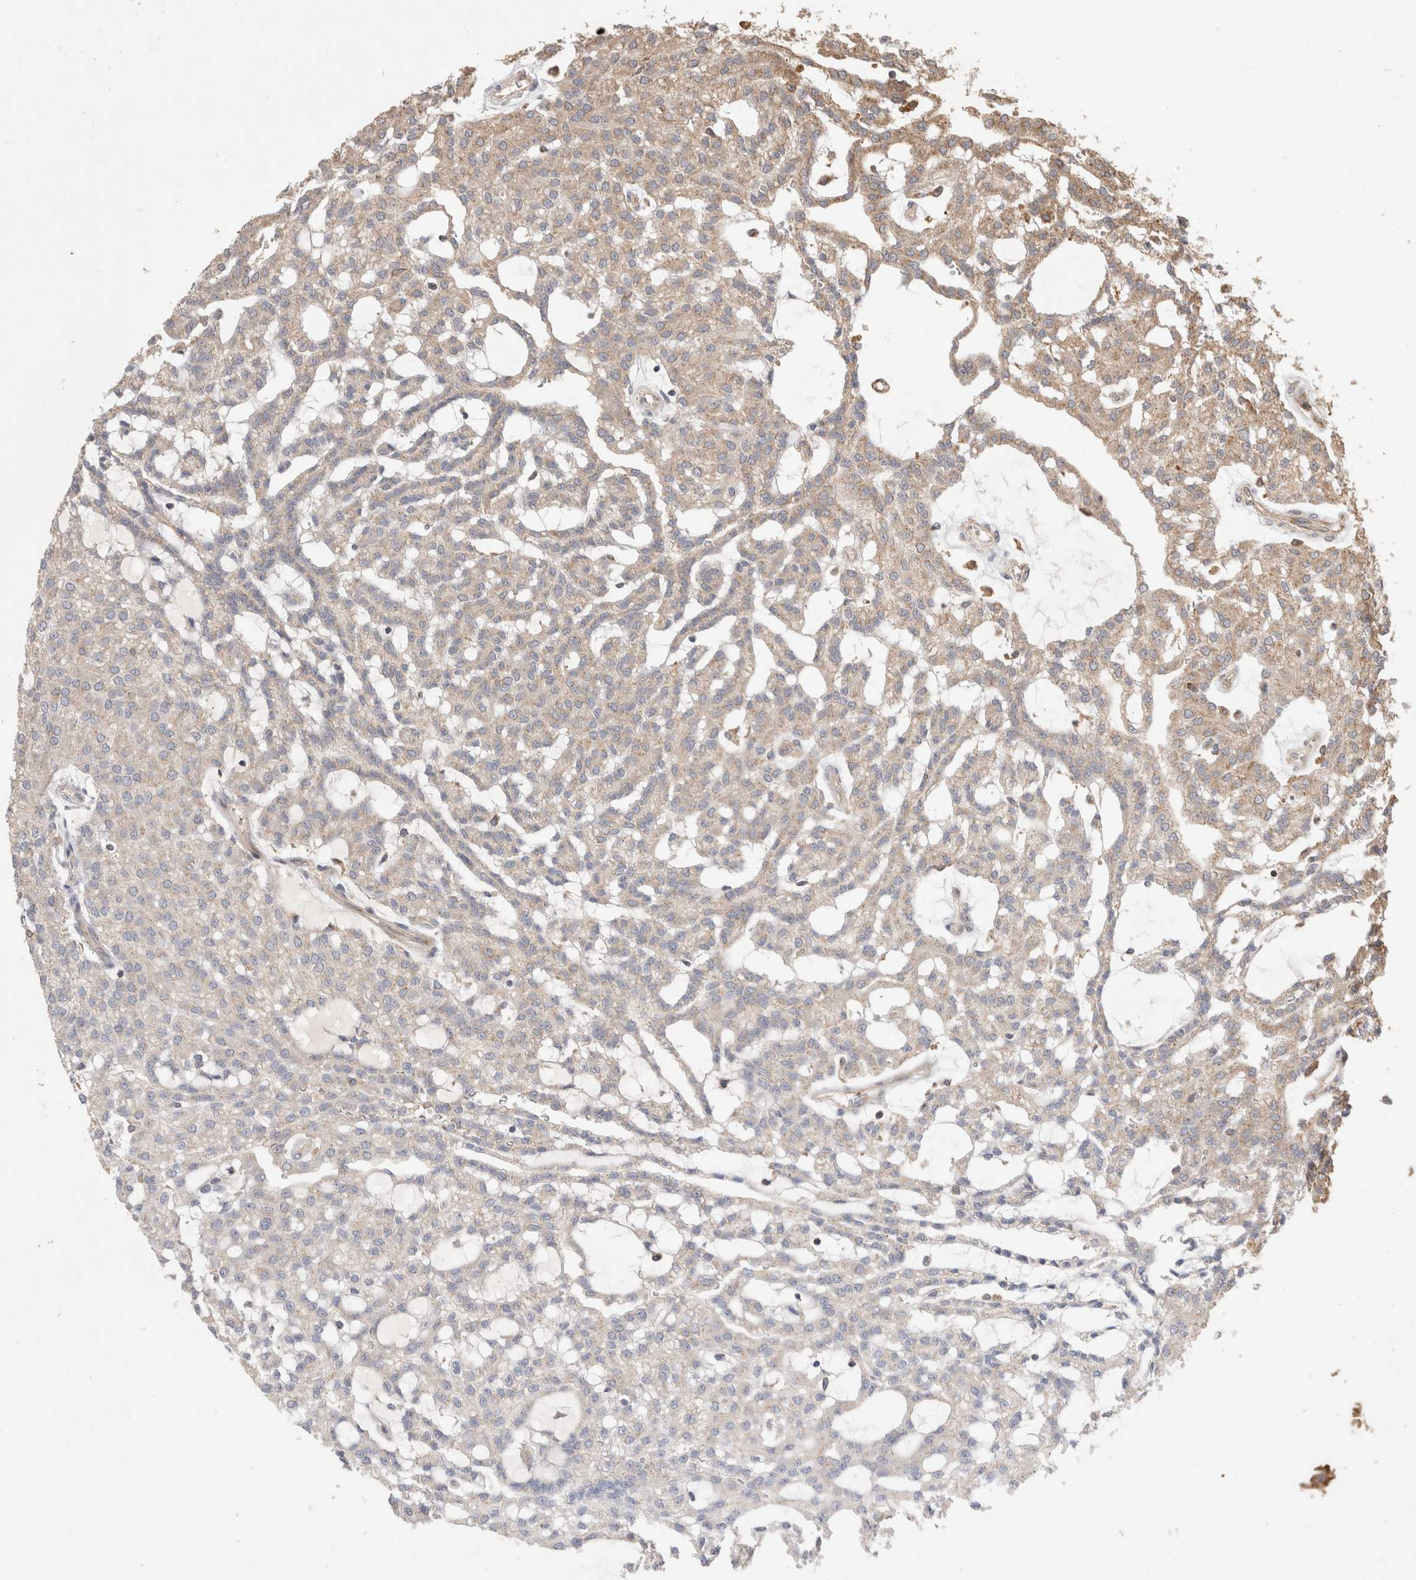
{"staining": {"intensity": "weak", "quantity": "25%-75%", "location": "cytoplasmic/membranous"}, "tissue": "renal cancer", "cell_type": "Tumor cells", "image_type": "cancer", "snomed": [{"axis": "morphology", "description": "Adenocarcinoma, NOS"}, {"axis": "topography", "description": "Kidney"}], "caption": "Protein staining reveals weak cytoplasmic/membranous staining in about 25%-75% of tumor cells in adenocarcinoma (renal).", "gene": "SNX31", "patient": {"sex": "male", "age": 63}}